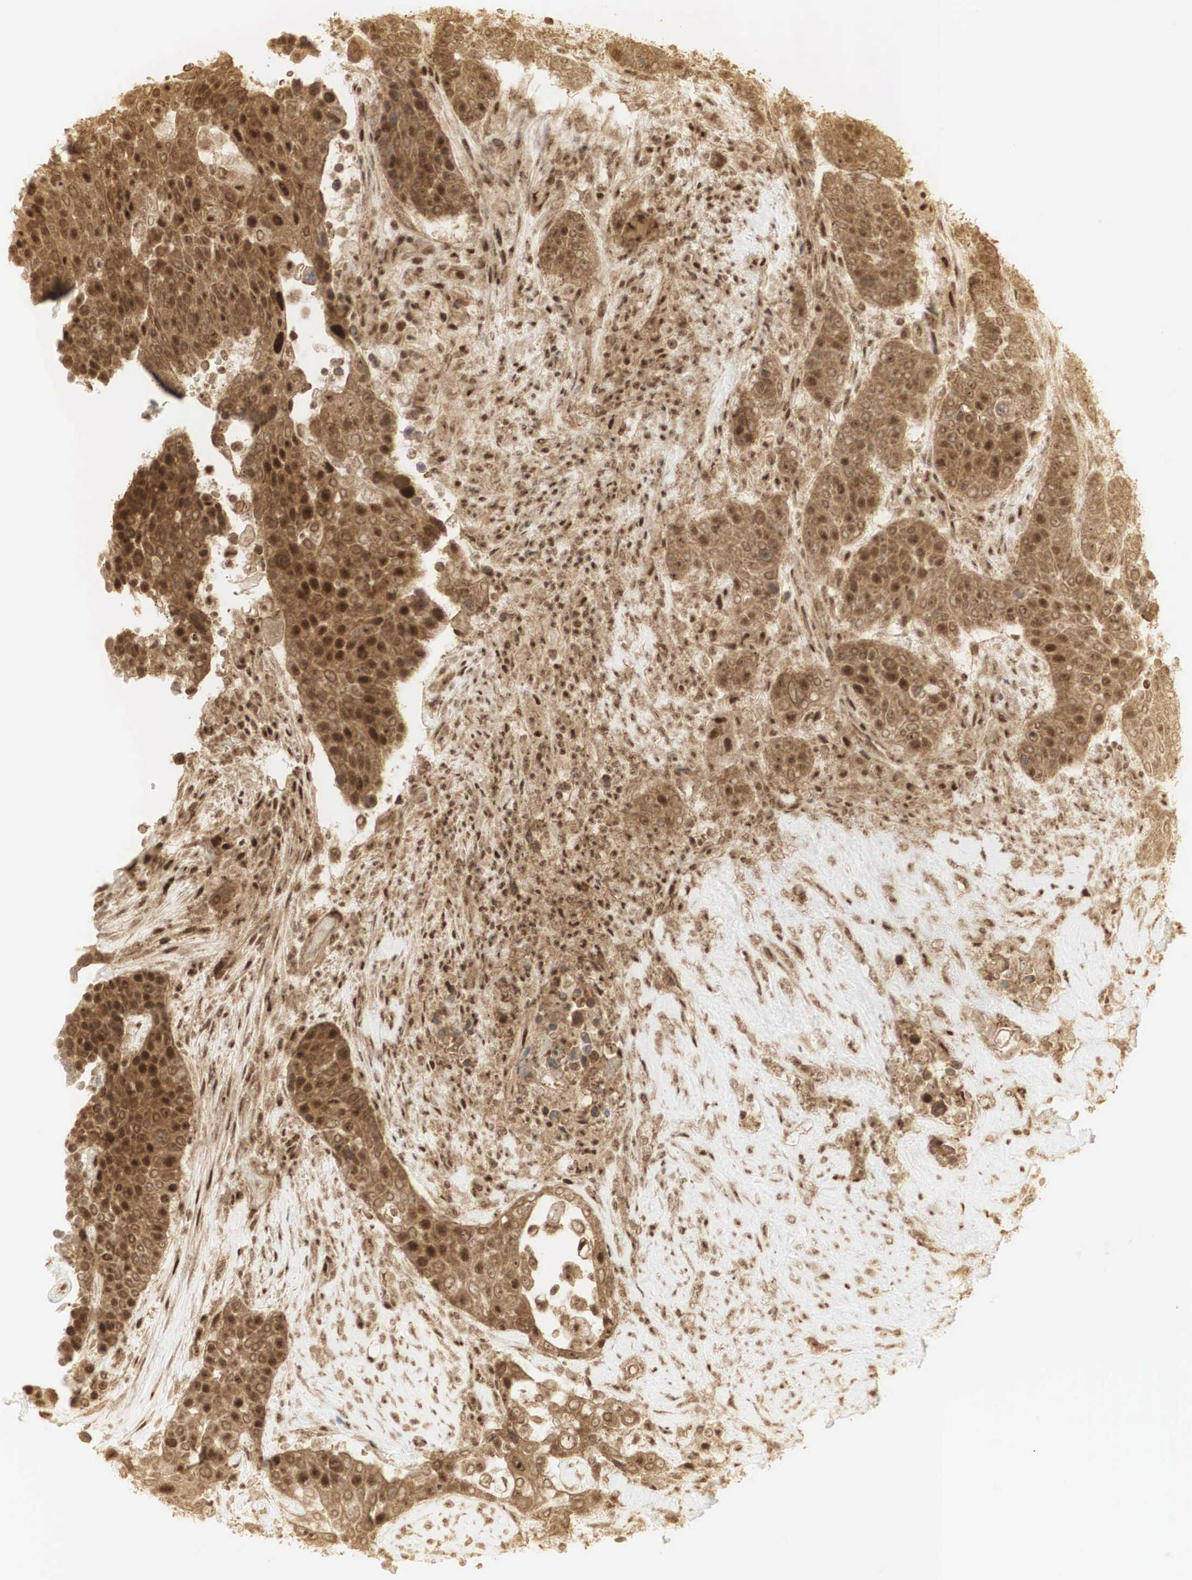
{"staining": {"intensity": "strong", "quantity": ">75%", "location": "cytoplasmic/membranous,nuclear"}, "tissue": "urothelial cancer", "cell_type": "Tumor cells", "image_type": "cancer", "snomed": [{"axis": "morphology", "description": "Urothelial carcinoma, High grade"}, {"axis": "topography", "description": "Urinary bladder"}], "caption": "High-grade urothelial carcinoma stained for a protein displays strong cytoplasmic/membranous and nuclear positivity in tumor cells.", "gene": "RNF113A", "patient": {"sex": "male", "age": 74}}